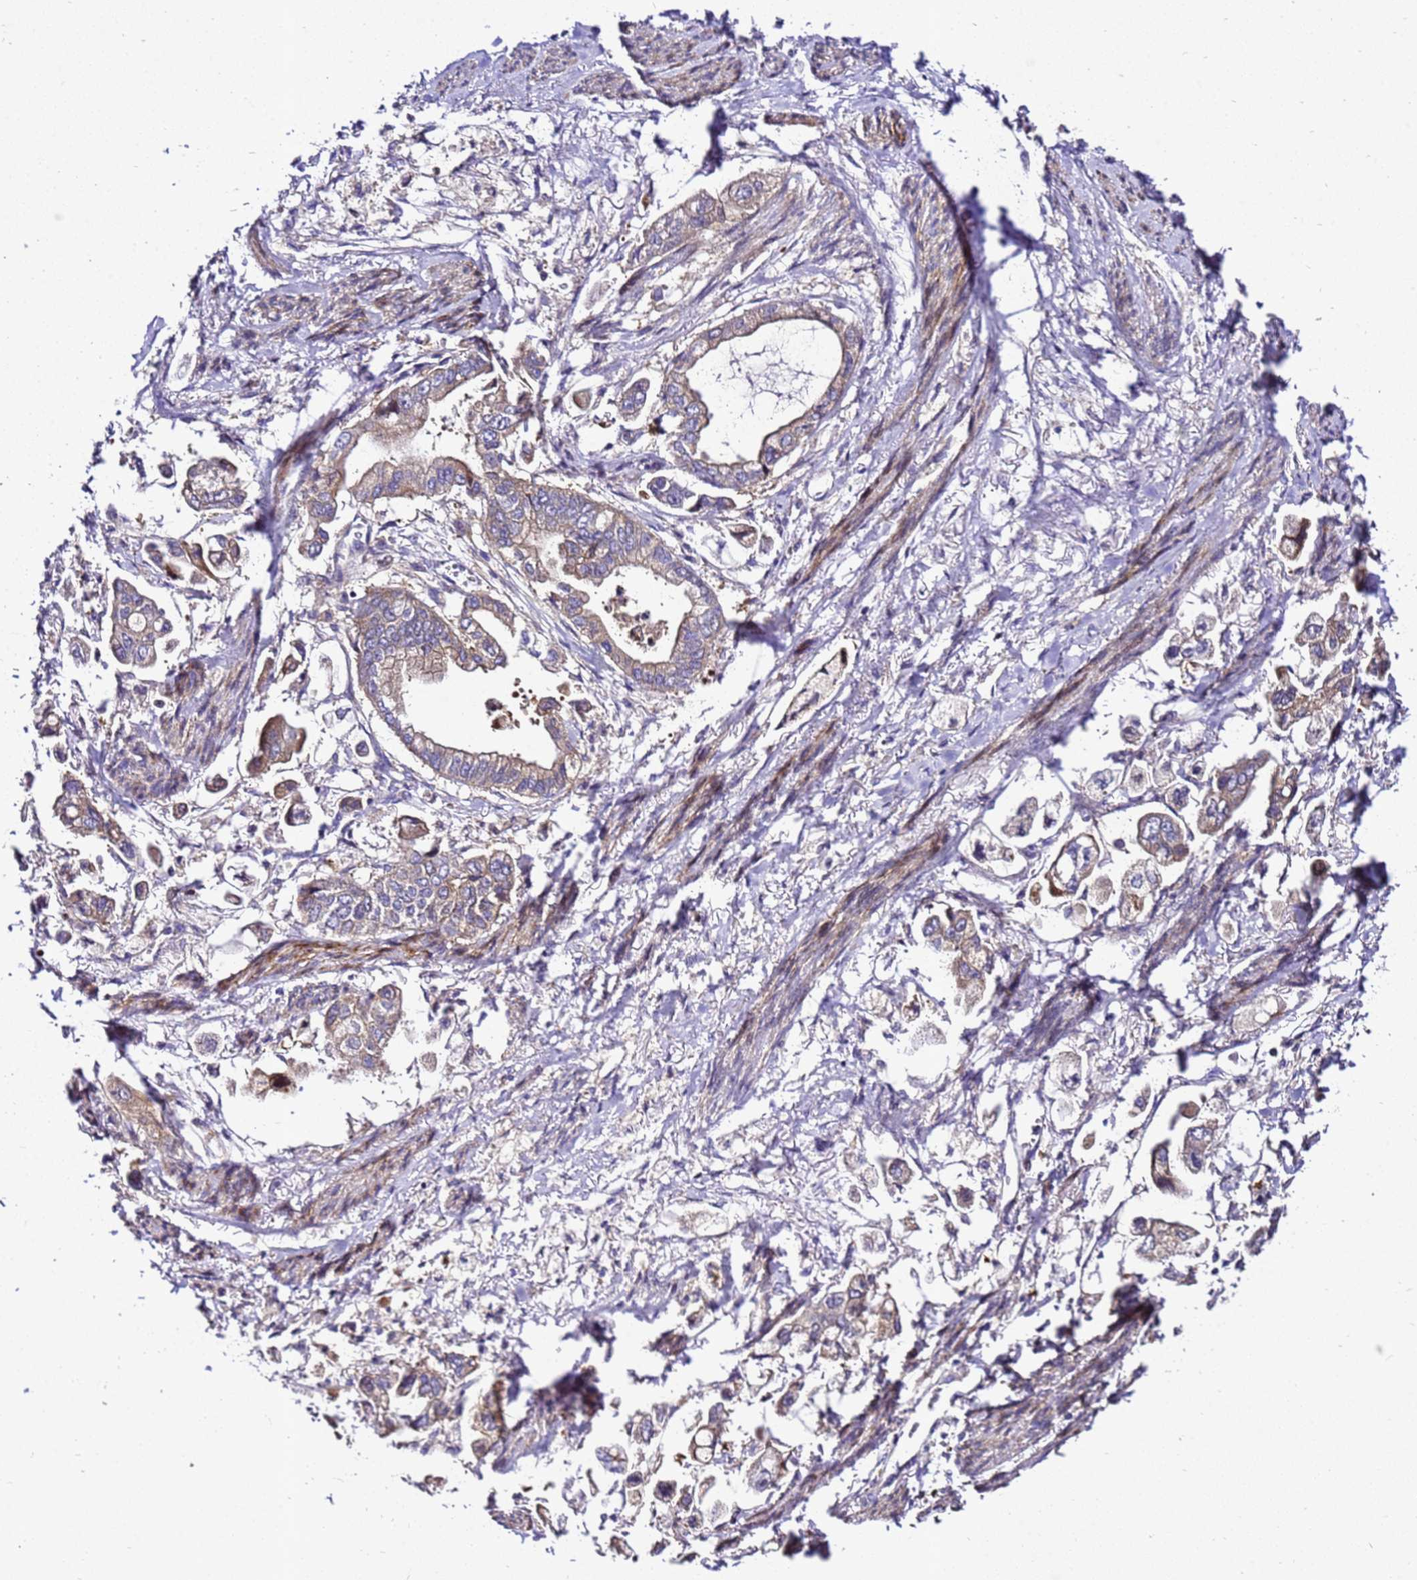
{"staining": {"intensity": "weak", "quantity": "25%-75%", "location": "cytoplasmic/membranous"}, "tissue": "stomach cancer", "cell_type": "Tumor cells", "image_type": "cancer", "snomed": [{"axis": "morphology", "description": "Adenocarcinoma, NOS"}, {"axis": "topography", "description": "Stomach"}], "caption": "Immunohistochemistry (IHC) image of neoplastic tissue: human stomach adenocarcinoma stained using immunohistochemistry (IHC) reveals low levels of weak protein expression localized specifically in the cytoplasmic/membranous of tumor cells, appearing as a cytoplasmic/membranous brown color.", "gene": "ZNF417", "patient": {"sex": "male", "age": 62}}